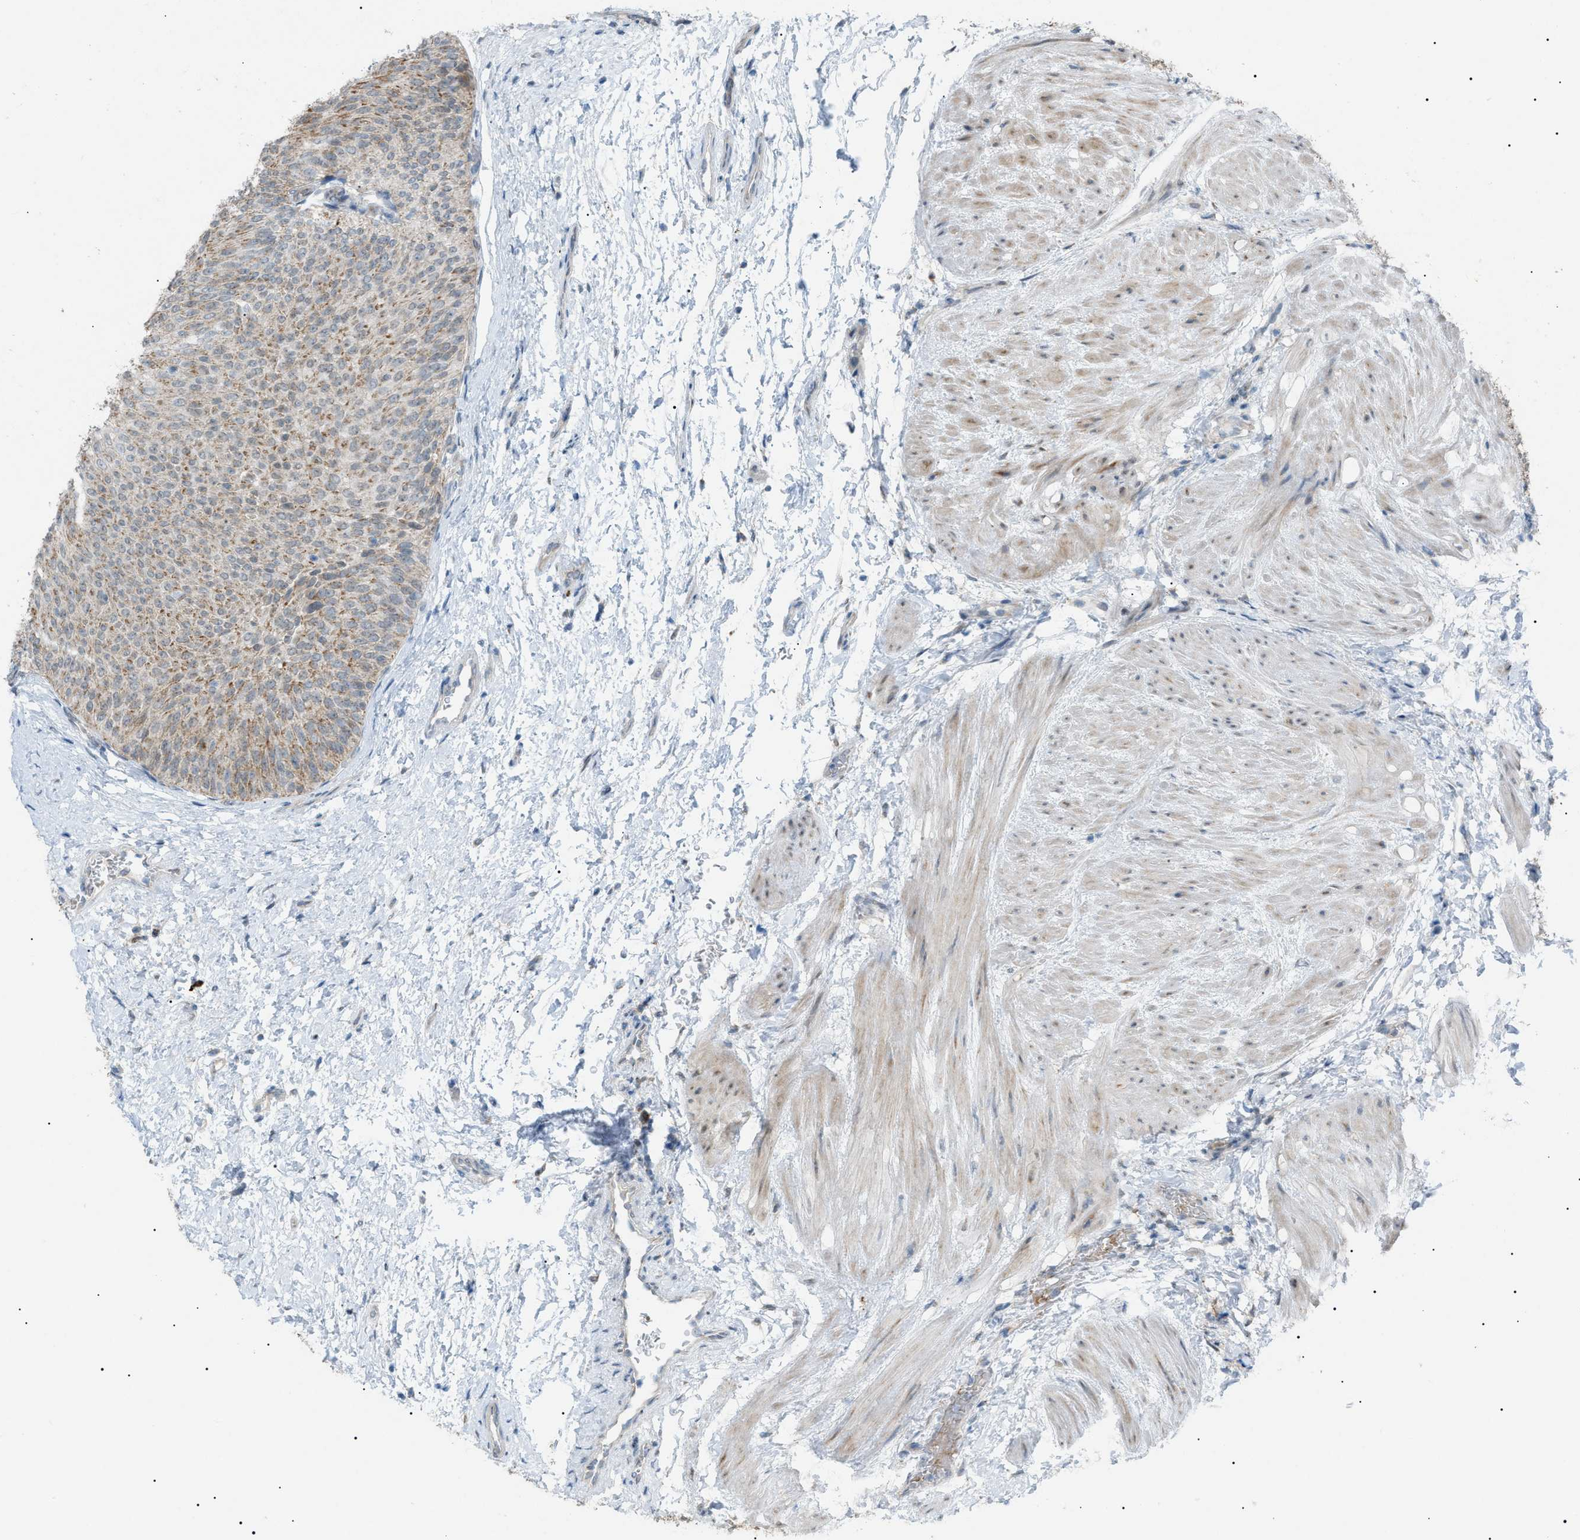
{"staining": {"intensity": "moderate", "quantity": ">75%", "location": "cytoplasmic/membranous"}, "tissue": "urothelial cancer", "cell_type": "Tumor cells", "image_type": "cancer", "snomed": [{"axis": "morphology", "description": "Urothelial carcinoma, Low grade"}, {"axis": "topography", "description": "Urinary bladder"}], "caption": "This is an image of immunohistochemistry (IHC) staining of urothelial cancer, which shows moderate expression in the cytoplasmic/membranous of tumor cells.", "gene": "ZNF516", "patient": {"sex": "female", "age": 60}}